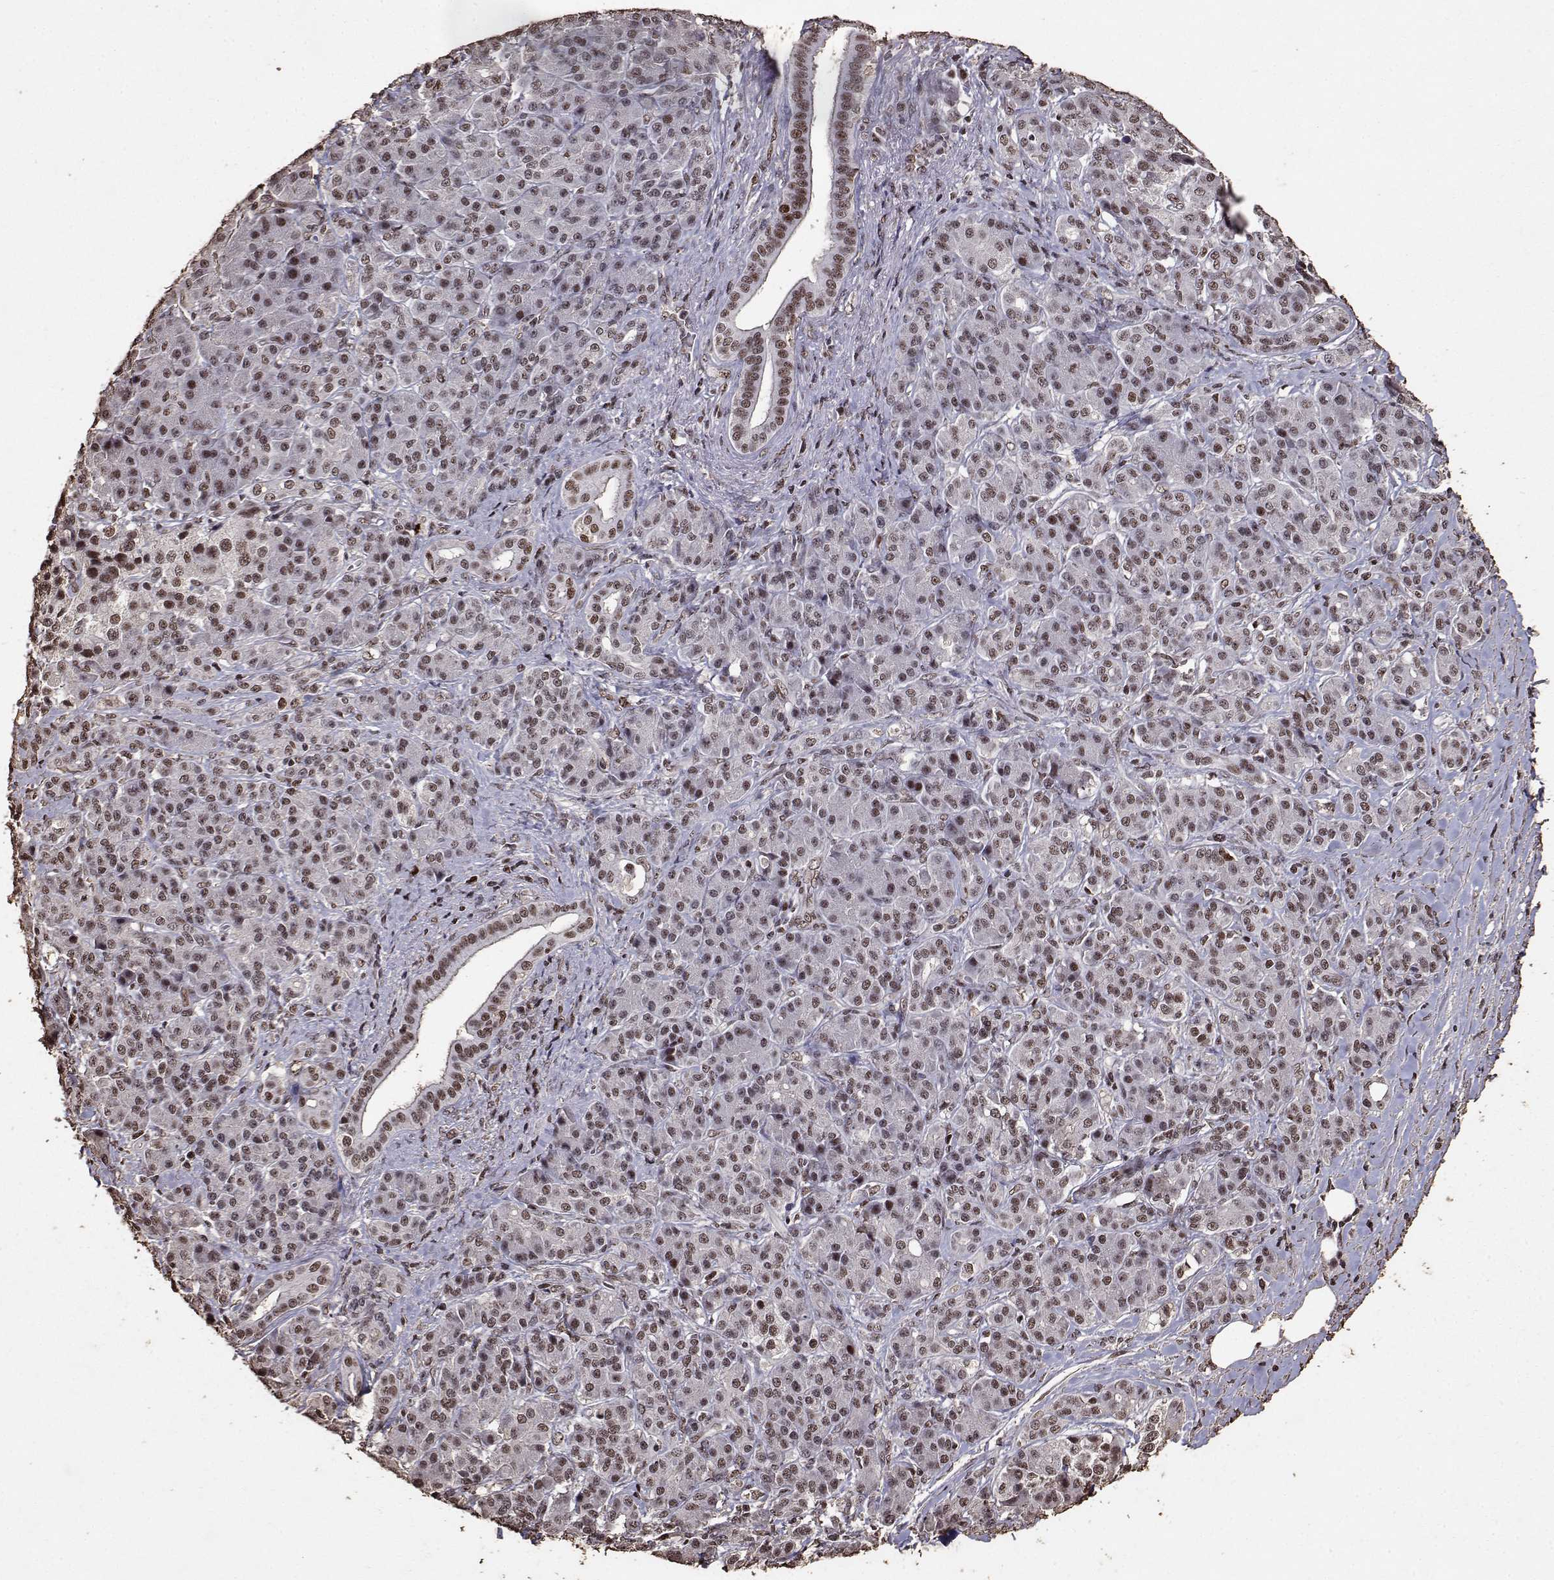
{"staining": {"intensity": "moderate", "quantity": ">75%", "location": "nuclear"}, "tissue": "pancreatic cancer", "cell_type": "Tumor cells", "image_type": "cancer", "snomed": [{"axis": "morphology", "description": "Normal tissue, NOS"}, {"axis": "morphology", "description": "Inflammation, NOS"}, {"axis": "morphology", "description": "Adenocarcinoma, NOS"}, {"axis": "topography", "description": "Pancreas"}], "caption": "IHC histopathology image of neoplastic tissue: human adenocarcinoma (pancreatic) stained using IHC reveals medium levels of moderate protein expression localized specifically in the nuclear of tumor cells, appearing as a nuclear brown color.", "gene": "TOE1", "patient": {"sex": "male", "age": 57}}